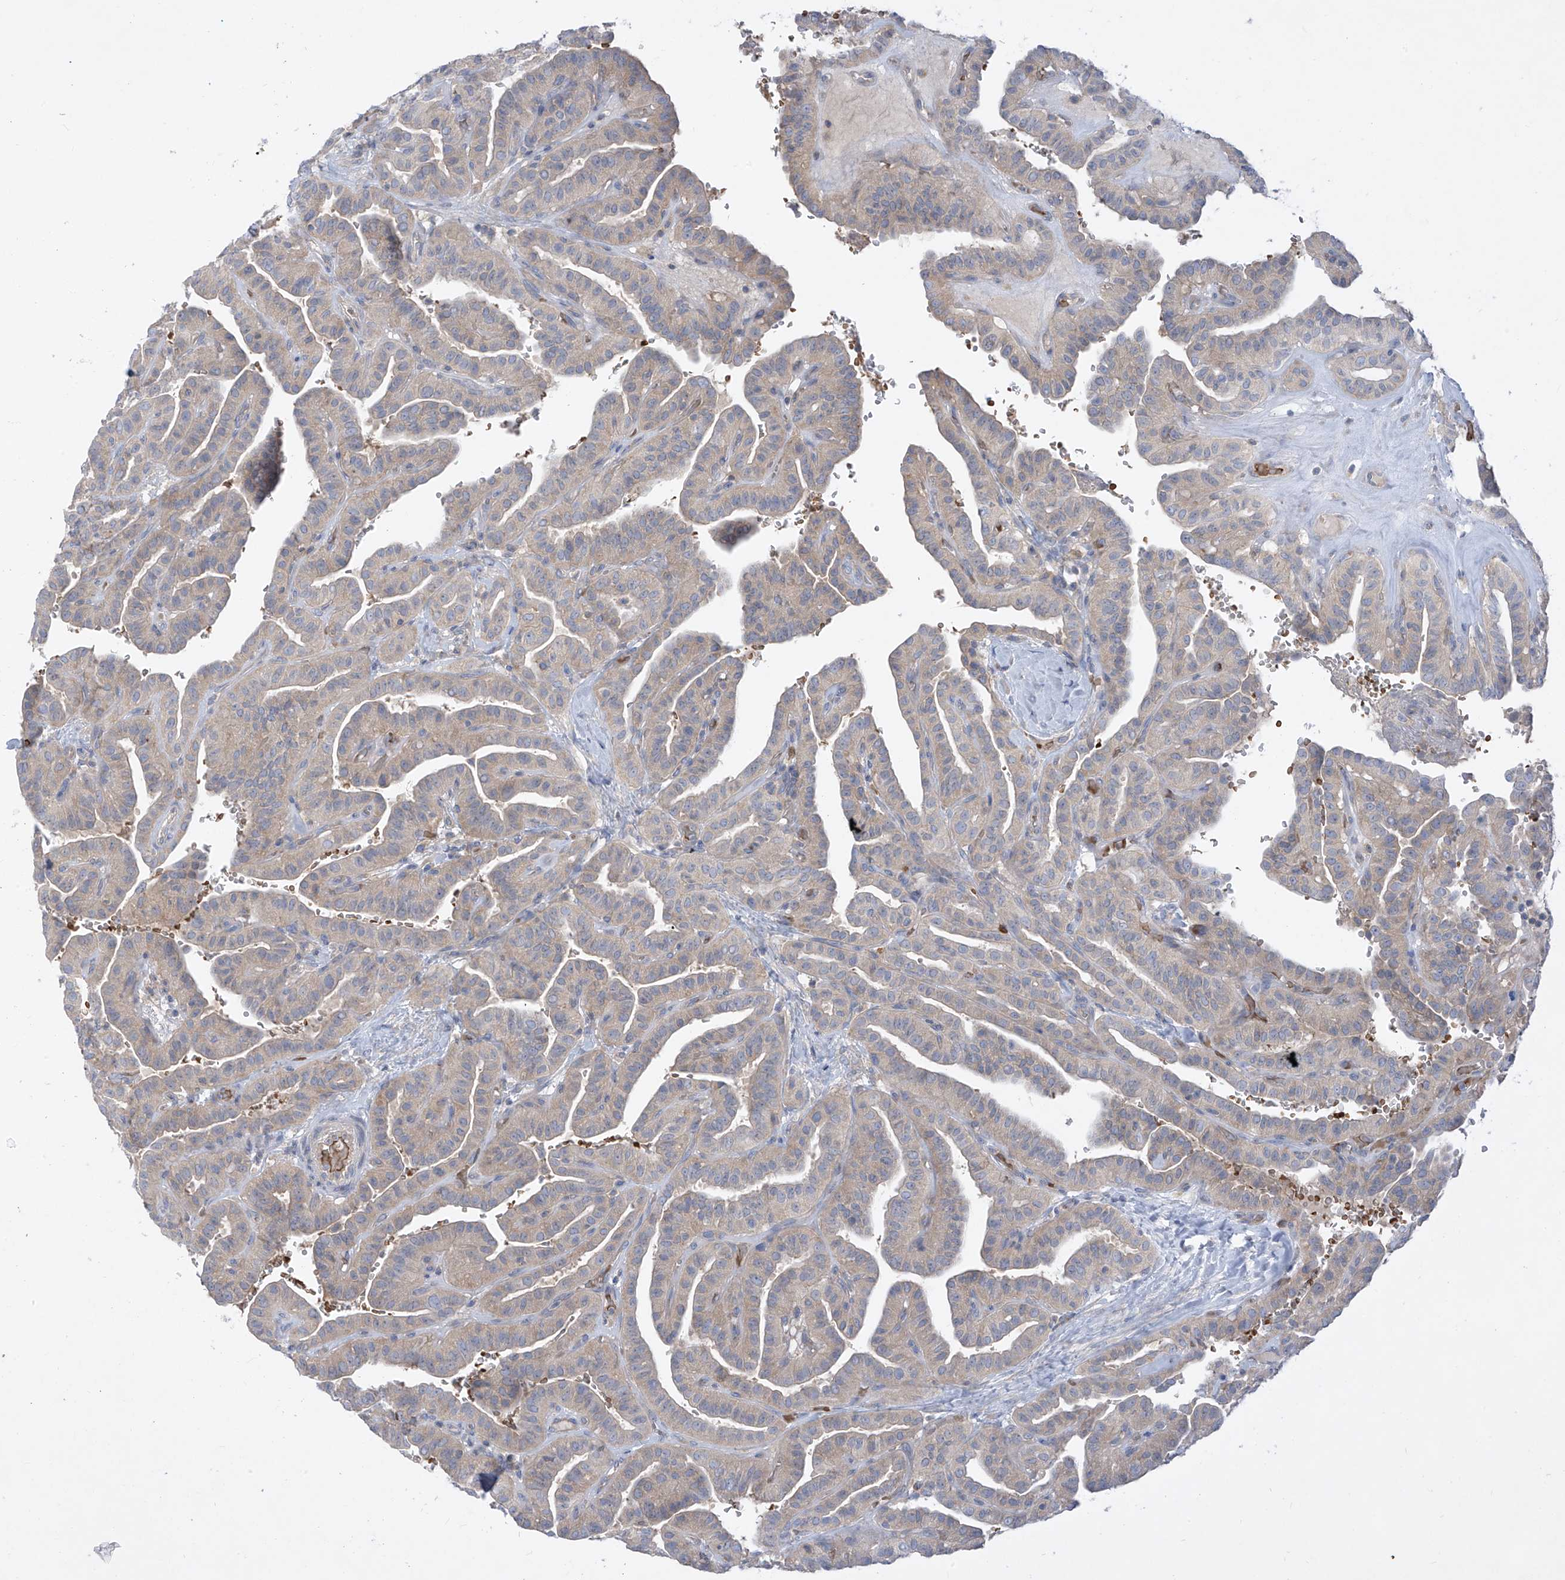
{"staining": {"intensity": "weak", "quantity": "<25%", "location": "cytoplasmic/membranous"}, "tissue": "thyroid cancer", "cell_type": "Tumor cells", "image_type": "cancer", "snomed": [{"axis": "morphology", "description": "Papillary adenocarcinoma, NOS"}, {"axis": "topography", "description": "Thyroid gland"}], "caption": "Tumor cells are negative for protein expression in human papillary adenocarcinoma (thyroid). (Brightfield microscopy of DAB immunohistochemistry at high magnification).", "gene": "DGKQ", "patient": {"sex": "male", "age": 77}}